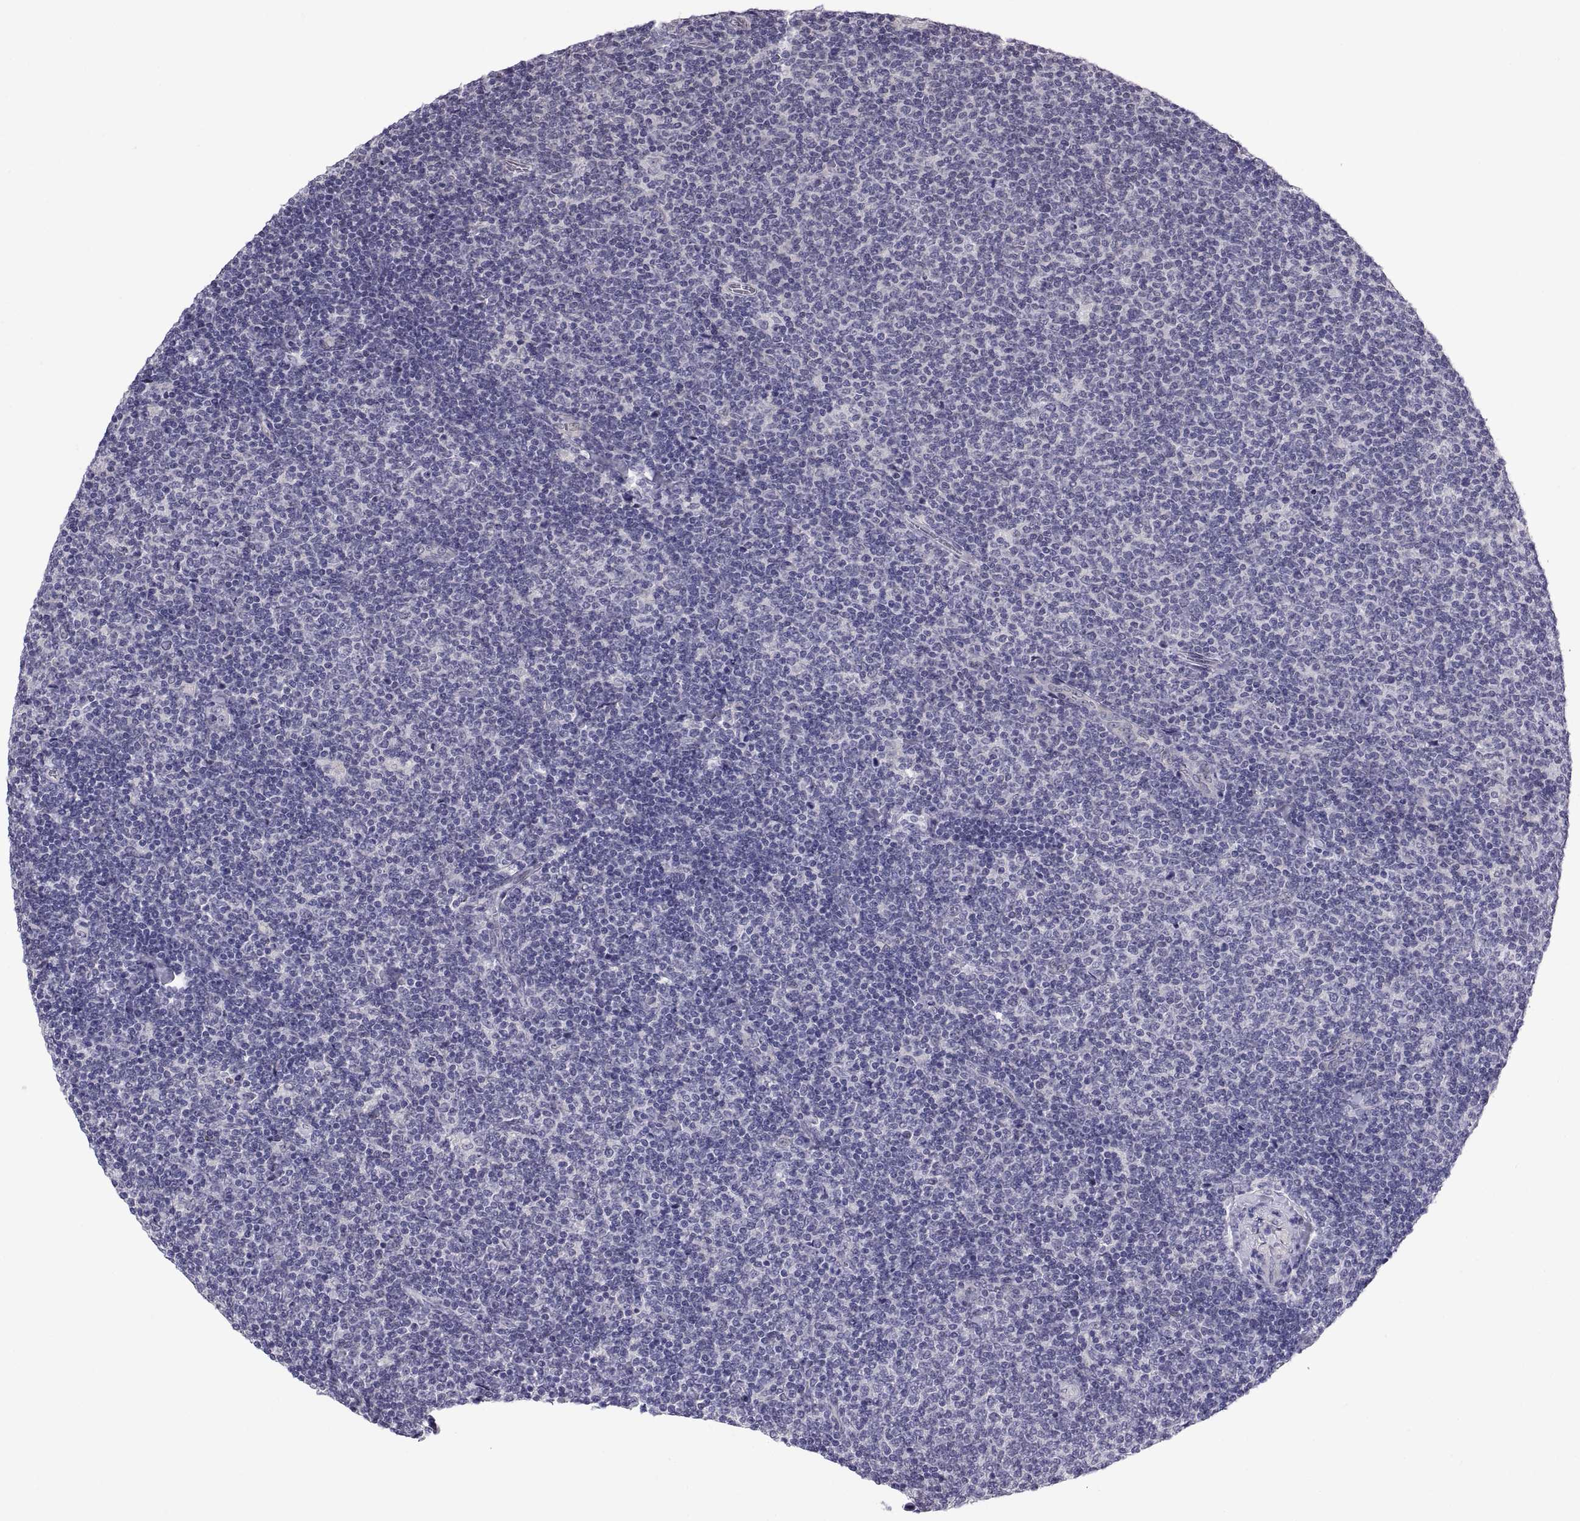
{"staining": {"intensity": "negative", "quantity": "none", "location": "none"}, "tissue": "lymphoma", "cell_type": "Tumor cells", "image_type": "cancer", "snomed": [{"axis": "morphology", "description": "Malignant lymphoma, non-Hodgkin's type, Low grade"}, {"axis": "topography", "description": "Lymph node"}], "caption": "Tumor cells are negative for brown protein staining in malignant lymphoma, non-Hodgkin's type (low-grade). The staining was performed using DAB (3,3'-diaminobenzidine) to visualize the protein expression in brown, while the nuclei were stained in blue with hematoxylin (Magnification: 20x).", "gene": "FAM170A", "patient": {"sex": "male", "age": 52}}